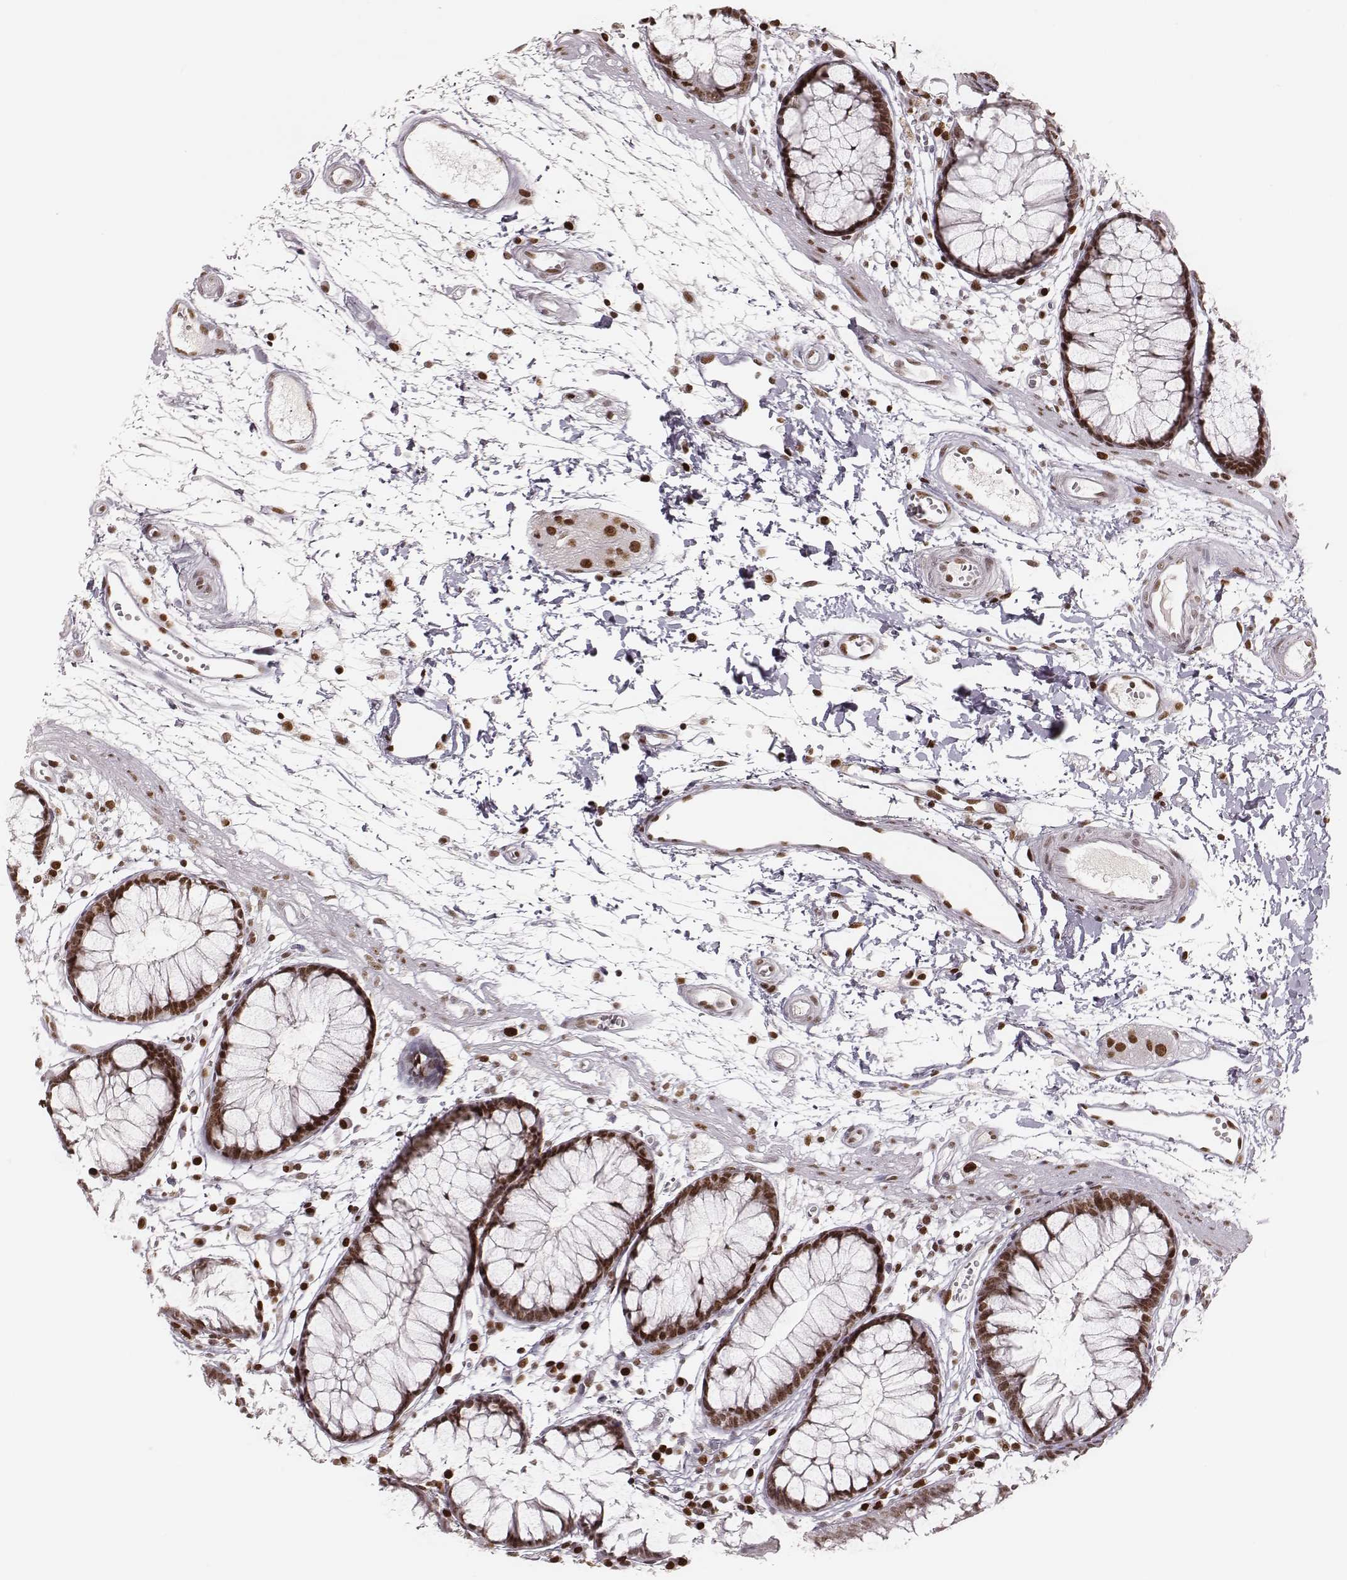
{"staining": {"intensity": "moderate", "quantity": ">75%", "location": "nuclear"}, "tissue": "colon", "cell_type": "Endothelial cells", "image_type": "normal", "snomed": [{"axis": "morphology", "description": "Normal tissue, NOS"}, {"axis": "morphology", "description": "Adenocarcinoma, NOS"}, {"axis": "topography", "description": "Colon"}], "caption": "The histopathology image shows staining of unremarkable colon, revealing moderate nuclear protein expression (brown color) within endothelial cells.", "gene": "PARP1", "patient": {"sex": "male", "age": 65}}